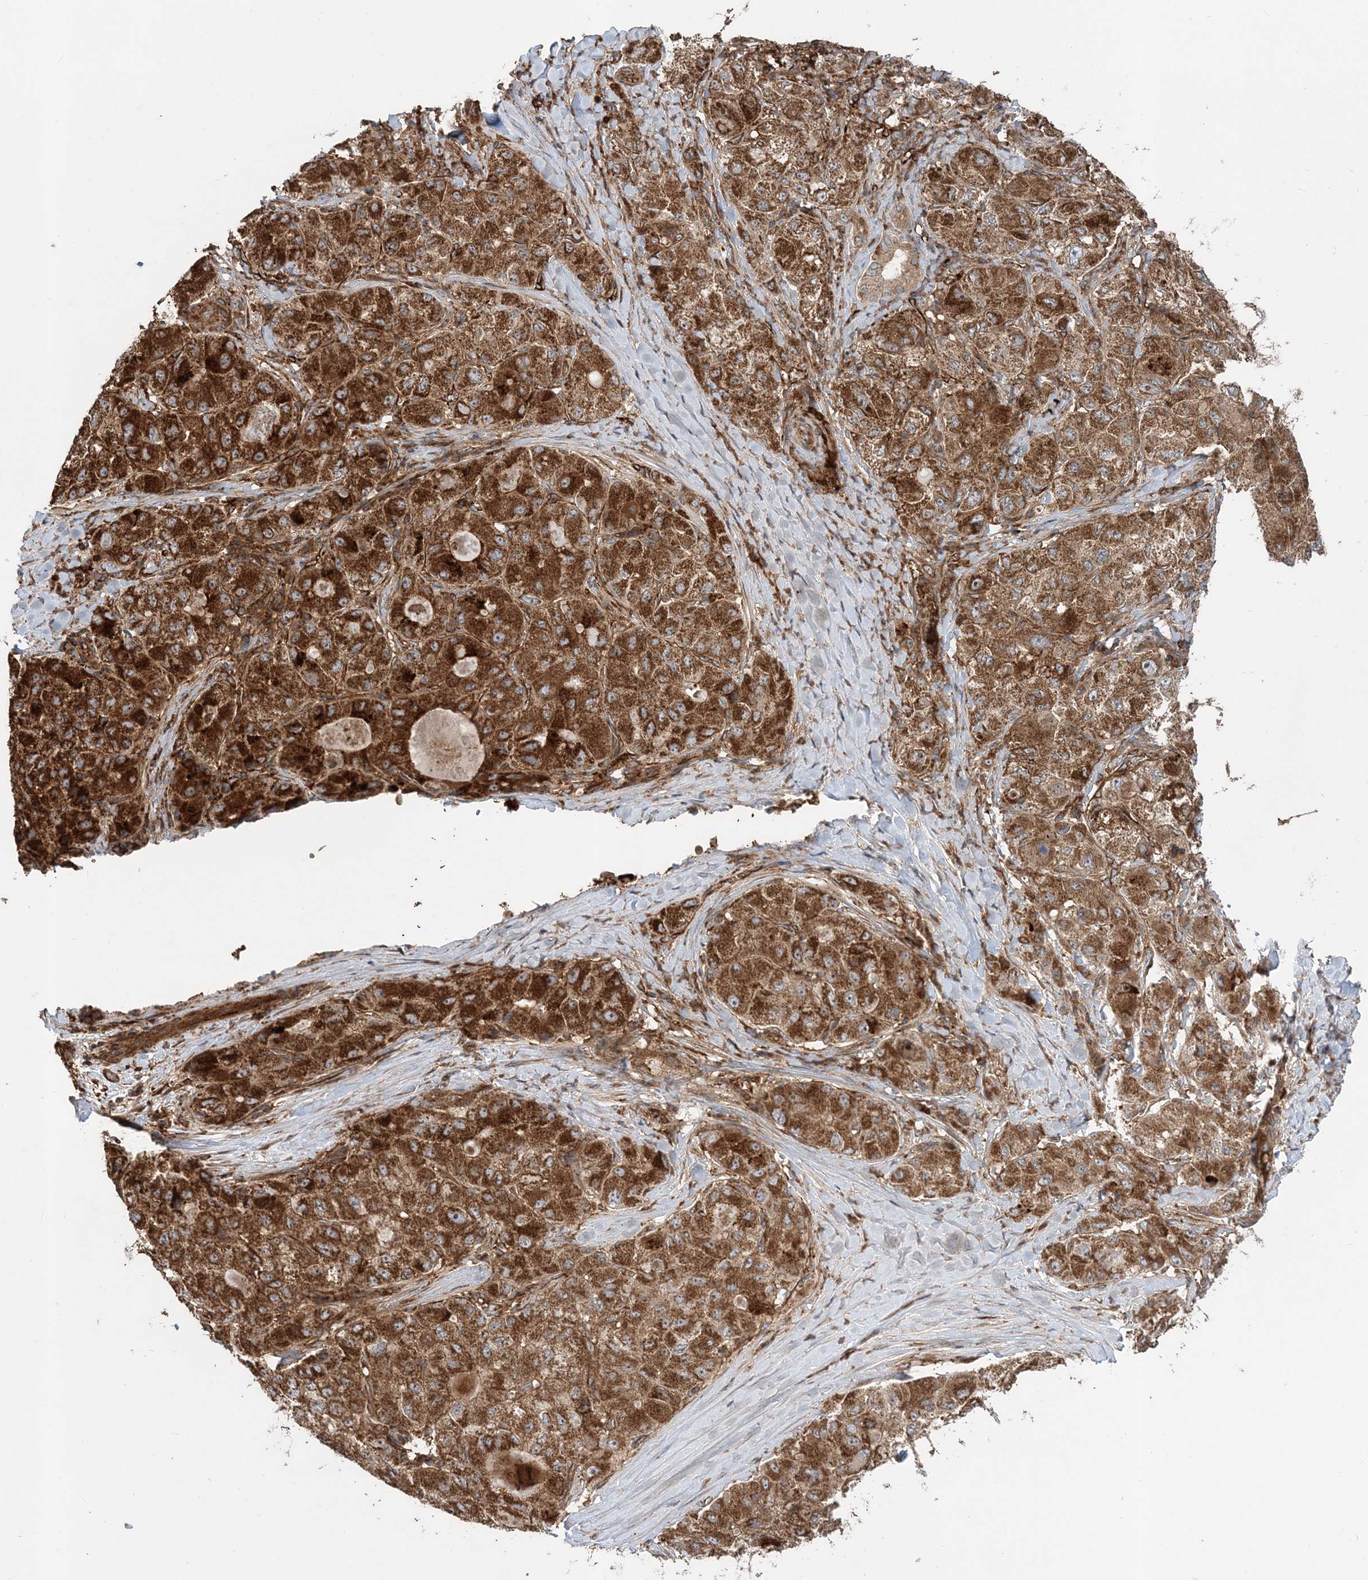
{"staining": {"intensity": "strong", "quantity": ">75%", "location": "cytoplasmic/membranous"}, "tissue": "liver cancer", "cell_type": "Tumor cells", "image_type": "cancer", "snomed": [{"axis": "morphology", "description": "Carcinoma, Hepatocellular, NOS"}, {"axis": "topography", "description": "Liver"}], "caption": "Liver cancer stained for a protein displays strong cytoplasmic/membranous positivity in tumor cells.", "gene": "LRPPRC", "patient": {"sex": "male", "age": 80}}